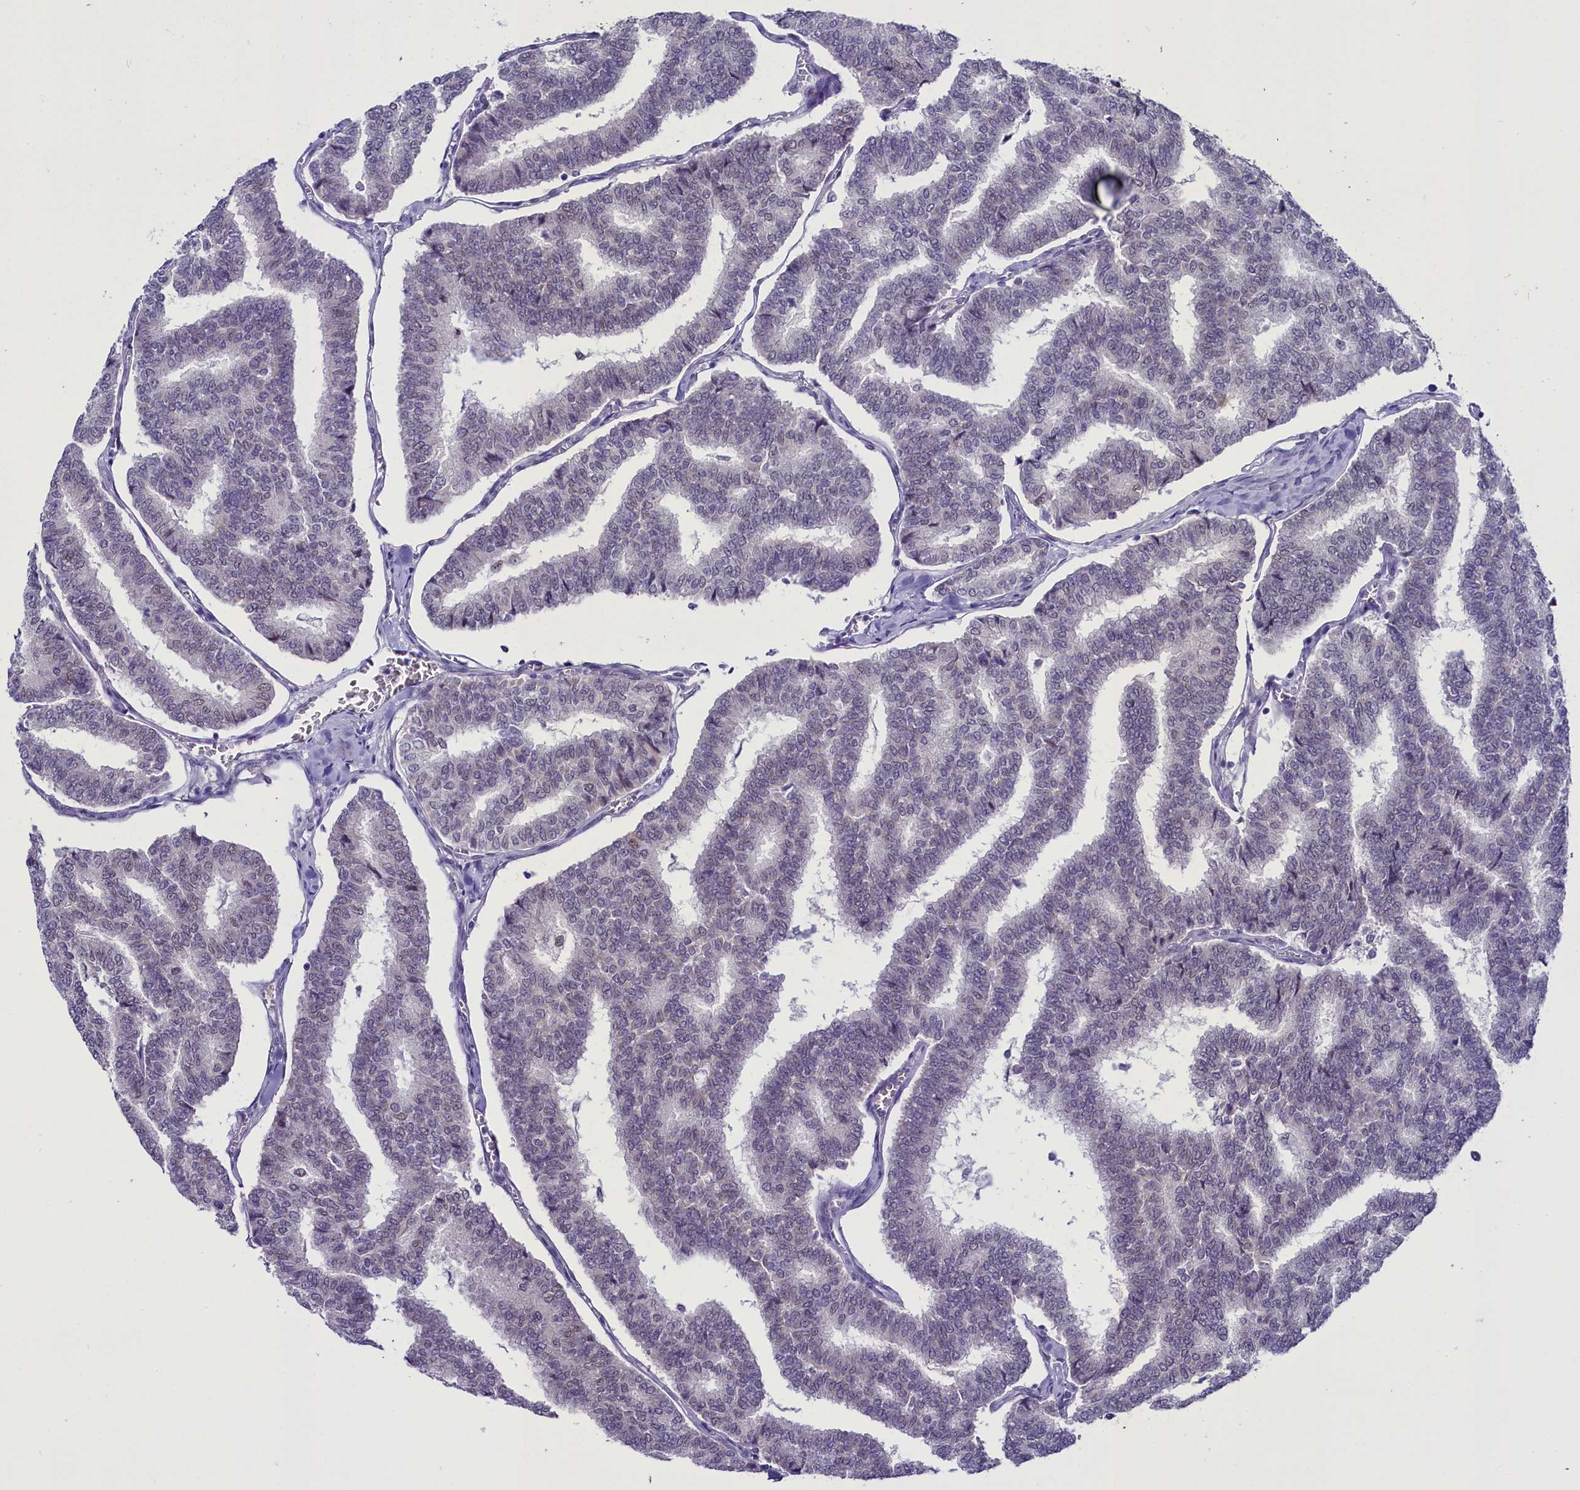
{"staining": {"intensity": "negative", "quantity": "none", "location": "none"}, "tissue": "thyroid cancer", "cell_type": "Tumor cells", "image_type": "cancer", "snomed": [{"axis": "morphology", "description": "Papillary adenocarcinoma, NOS"}, {"axis": "topography", "description": "Thyroid gland"}], "caption": "A high-resolution micrograph shows IHC staining of thyroid papillary adenocarcinoma, which displays no significant staining in tumor cells.", "gene": "OSGEP", "patient": {"sex": "female", "age": 35}}